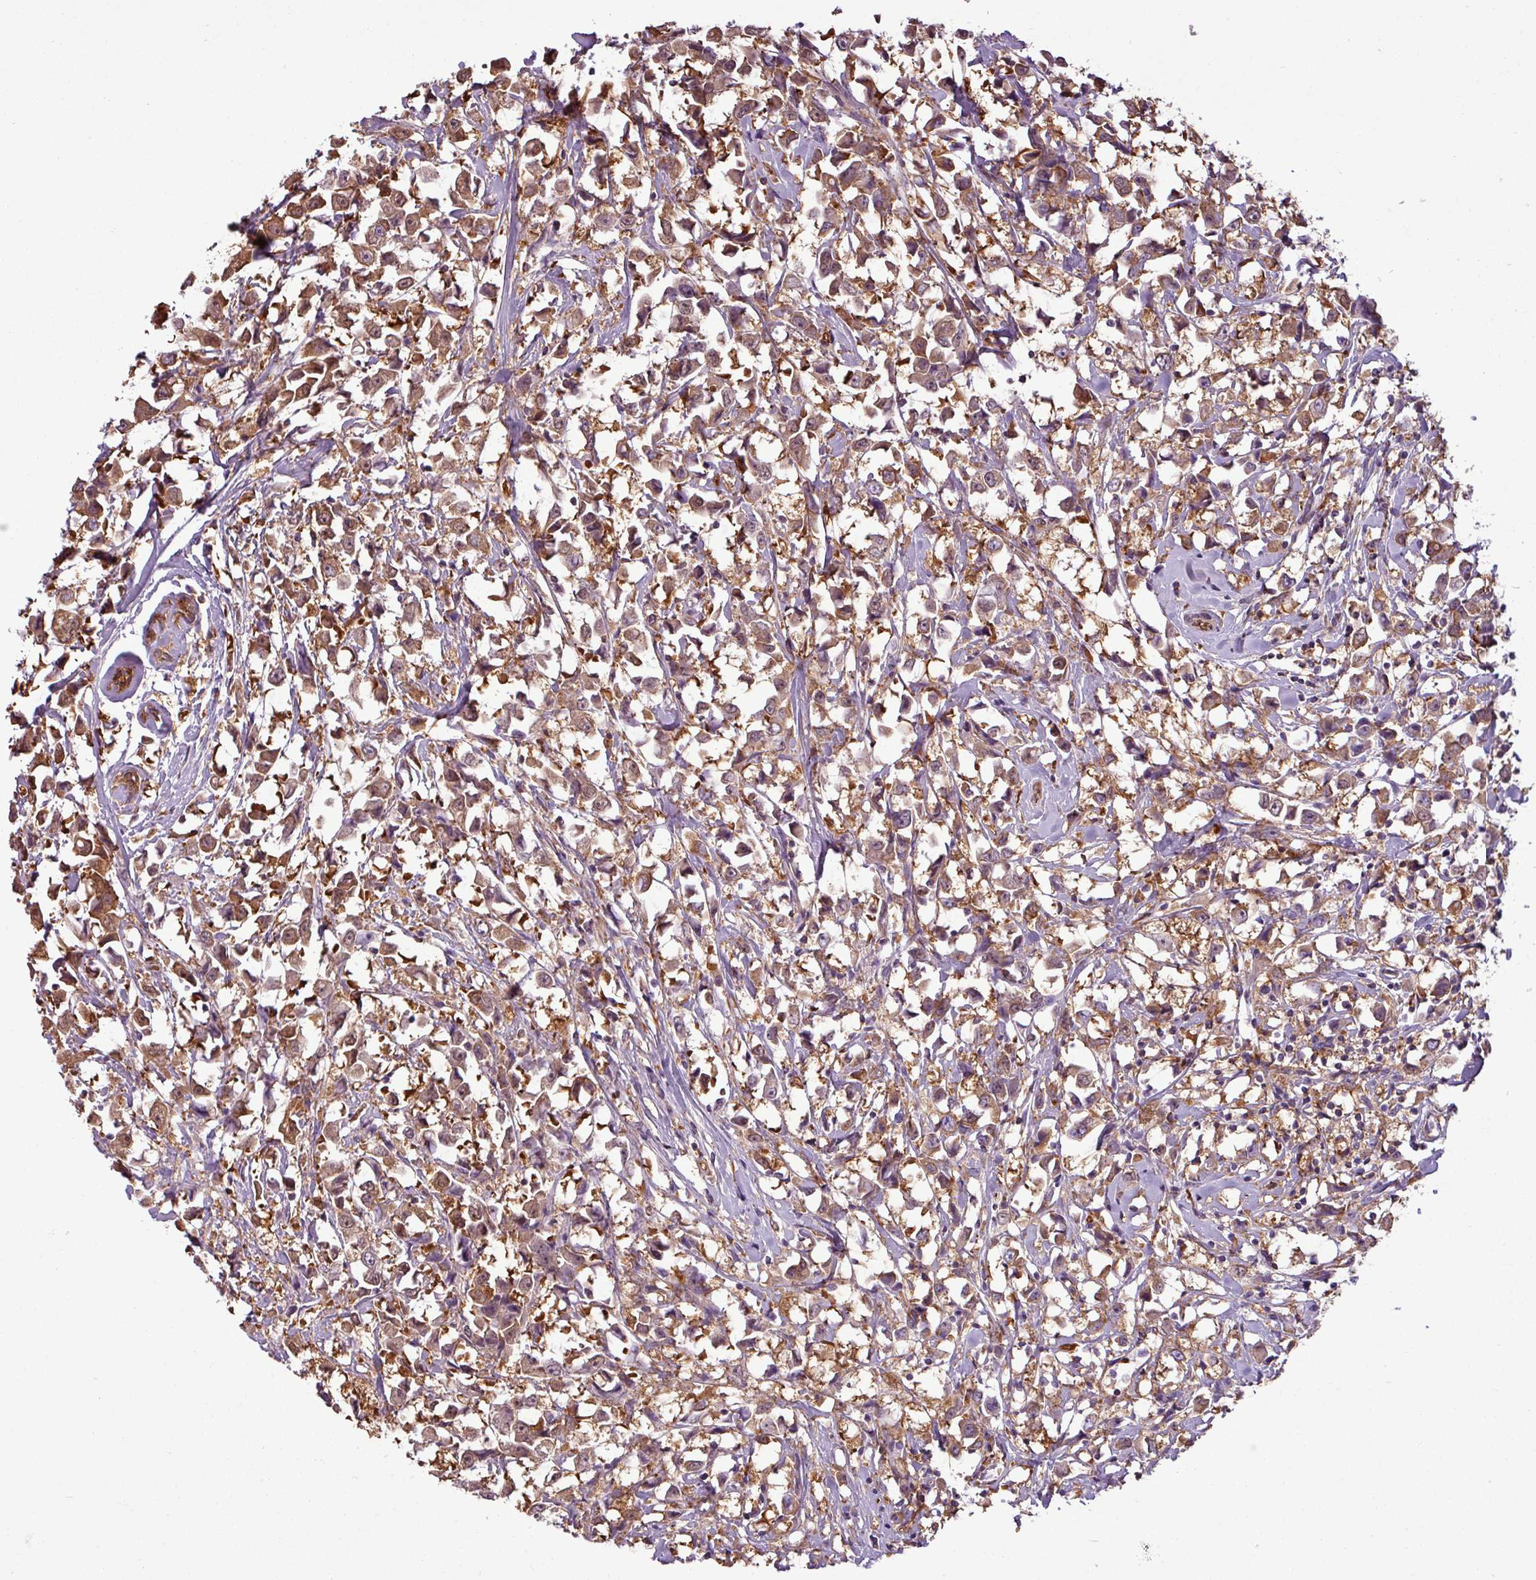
{"staining": {"intensity": "moderate", "quantity": ">75%", "location": "cytoplasmic/membranous"}, "tissue": "breast cancer", "cell_type": "Tumor cells", "image_type": "cancer", "snomed": [{"axis": "morphology", "description": "Duct carcinoma"}, {"axis": "topography", "description": "Breast"}], "caption": "The histopathology image displays staining of breast cancer, revealing moderate cytoplasmic/membranous protein positivity (brown color) within tumor cells.", "gene": "PACSIN2", "patient": {"sex": "female", "age": 61}}